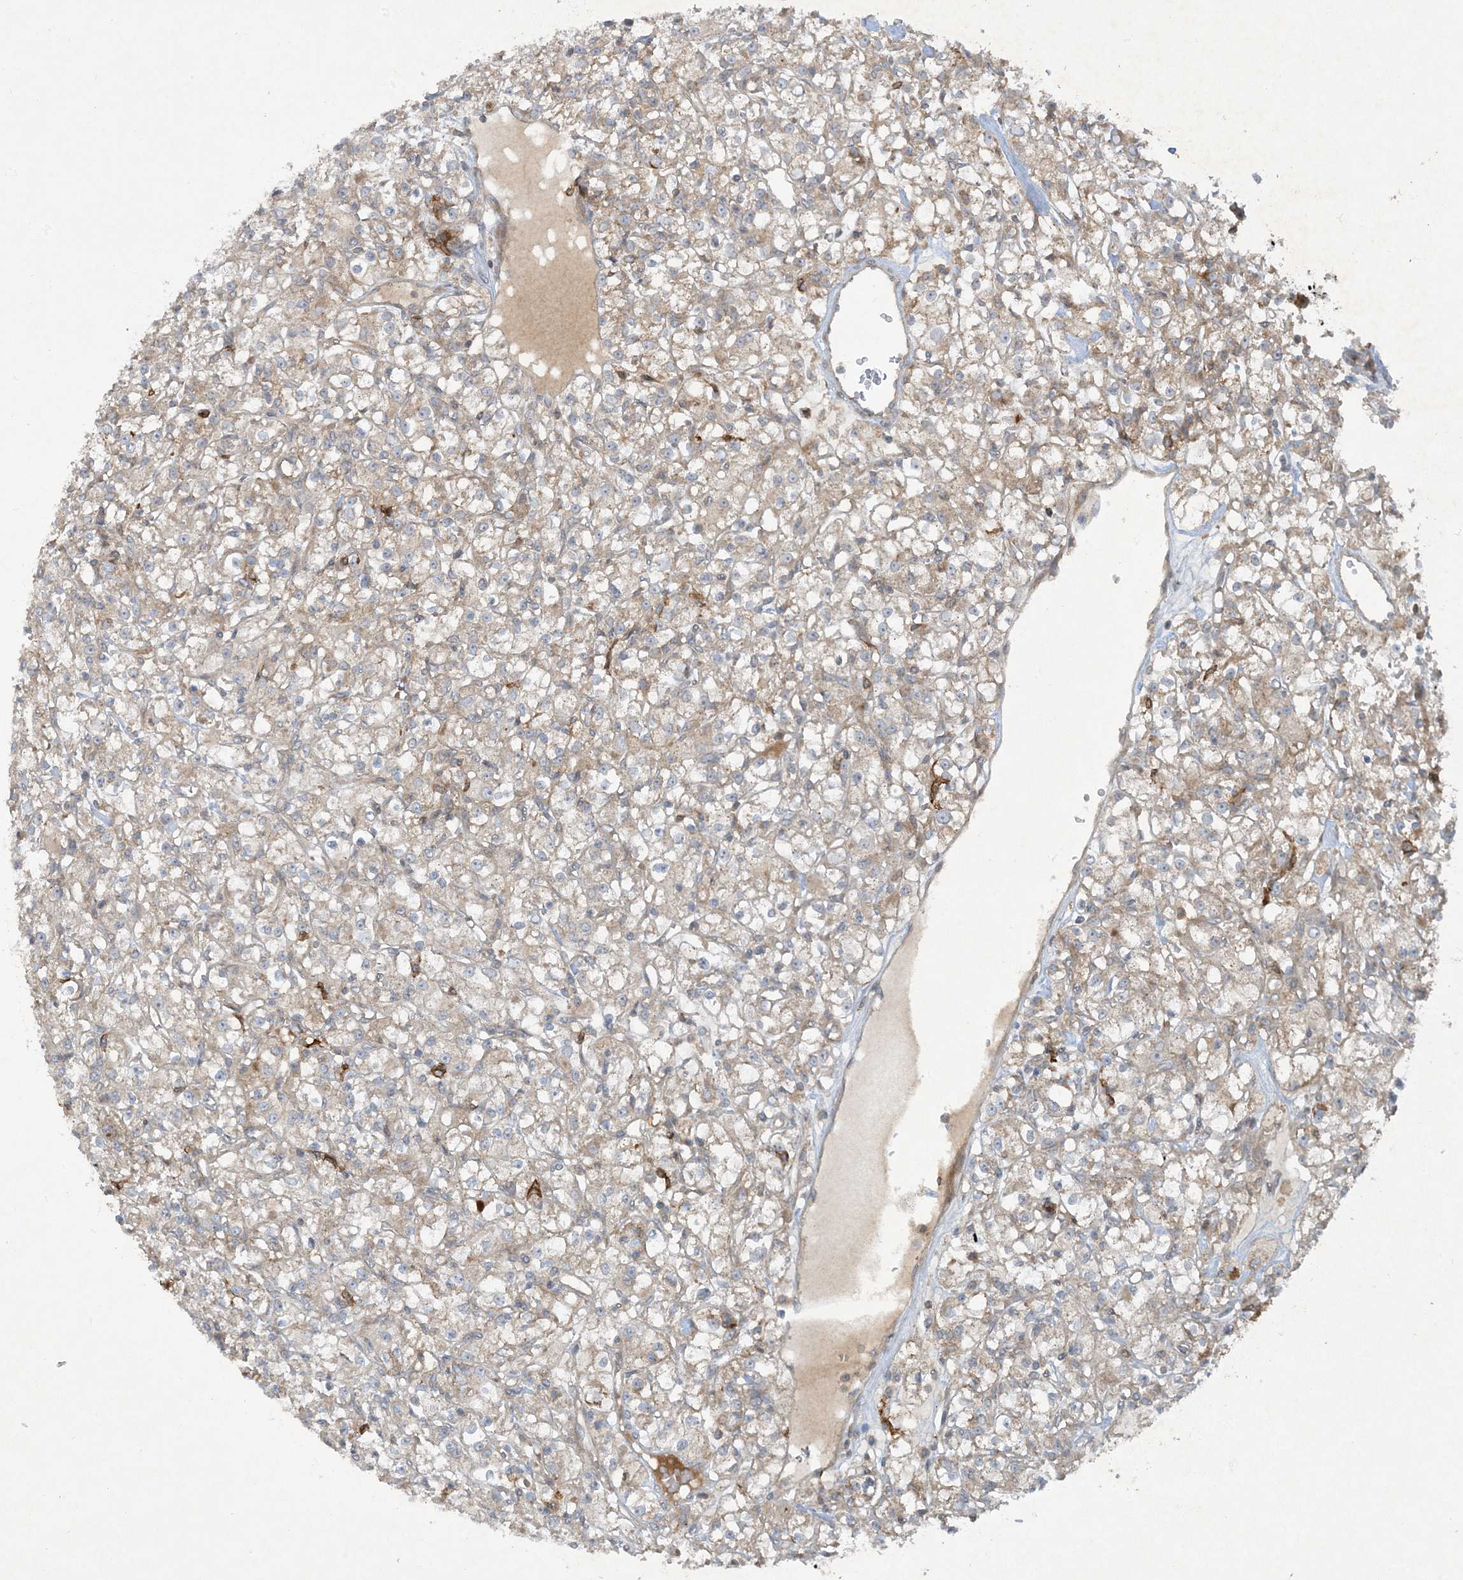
{"staining": {"intensity": "weak", "quantity": "25%-75%", "location": "cytoplasmic/membranous"}, "tissue": "renal cancer", "cell_type": "Tumor cells", "image_type": "cancer", "snomed": [{"axis": "morphology", "description": "Adenocarcinoma, NOS"}, {"axis": "topography", "description": "Kidney"}], "caption": "Renal adenocarcinoma stained with DAB immunohistochemistry (IHC) shows low levels of weak cytoplasmic/membranous staining in about 25%-75% of tumor cells.", "gene": "STAM2", "patient": {"sex": "female", "age": 59}}